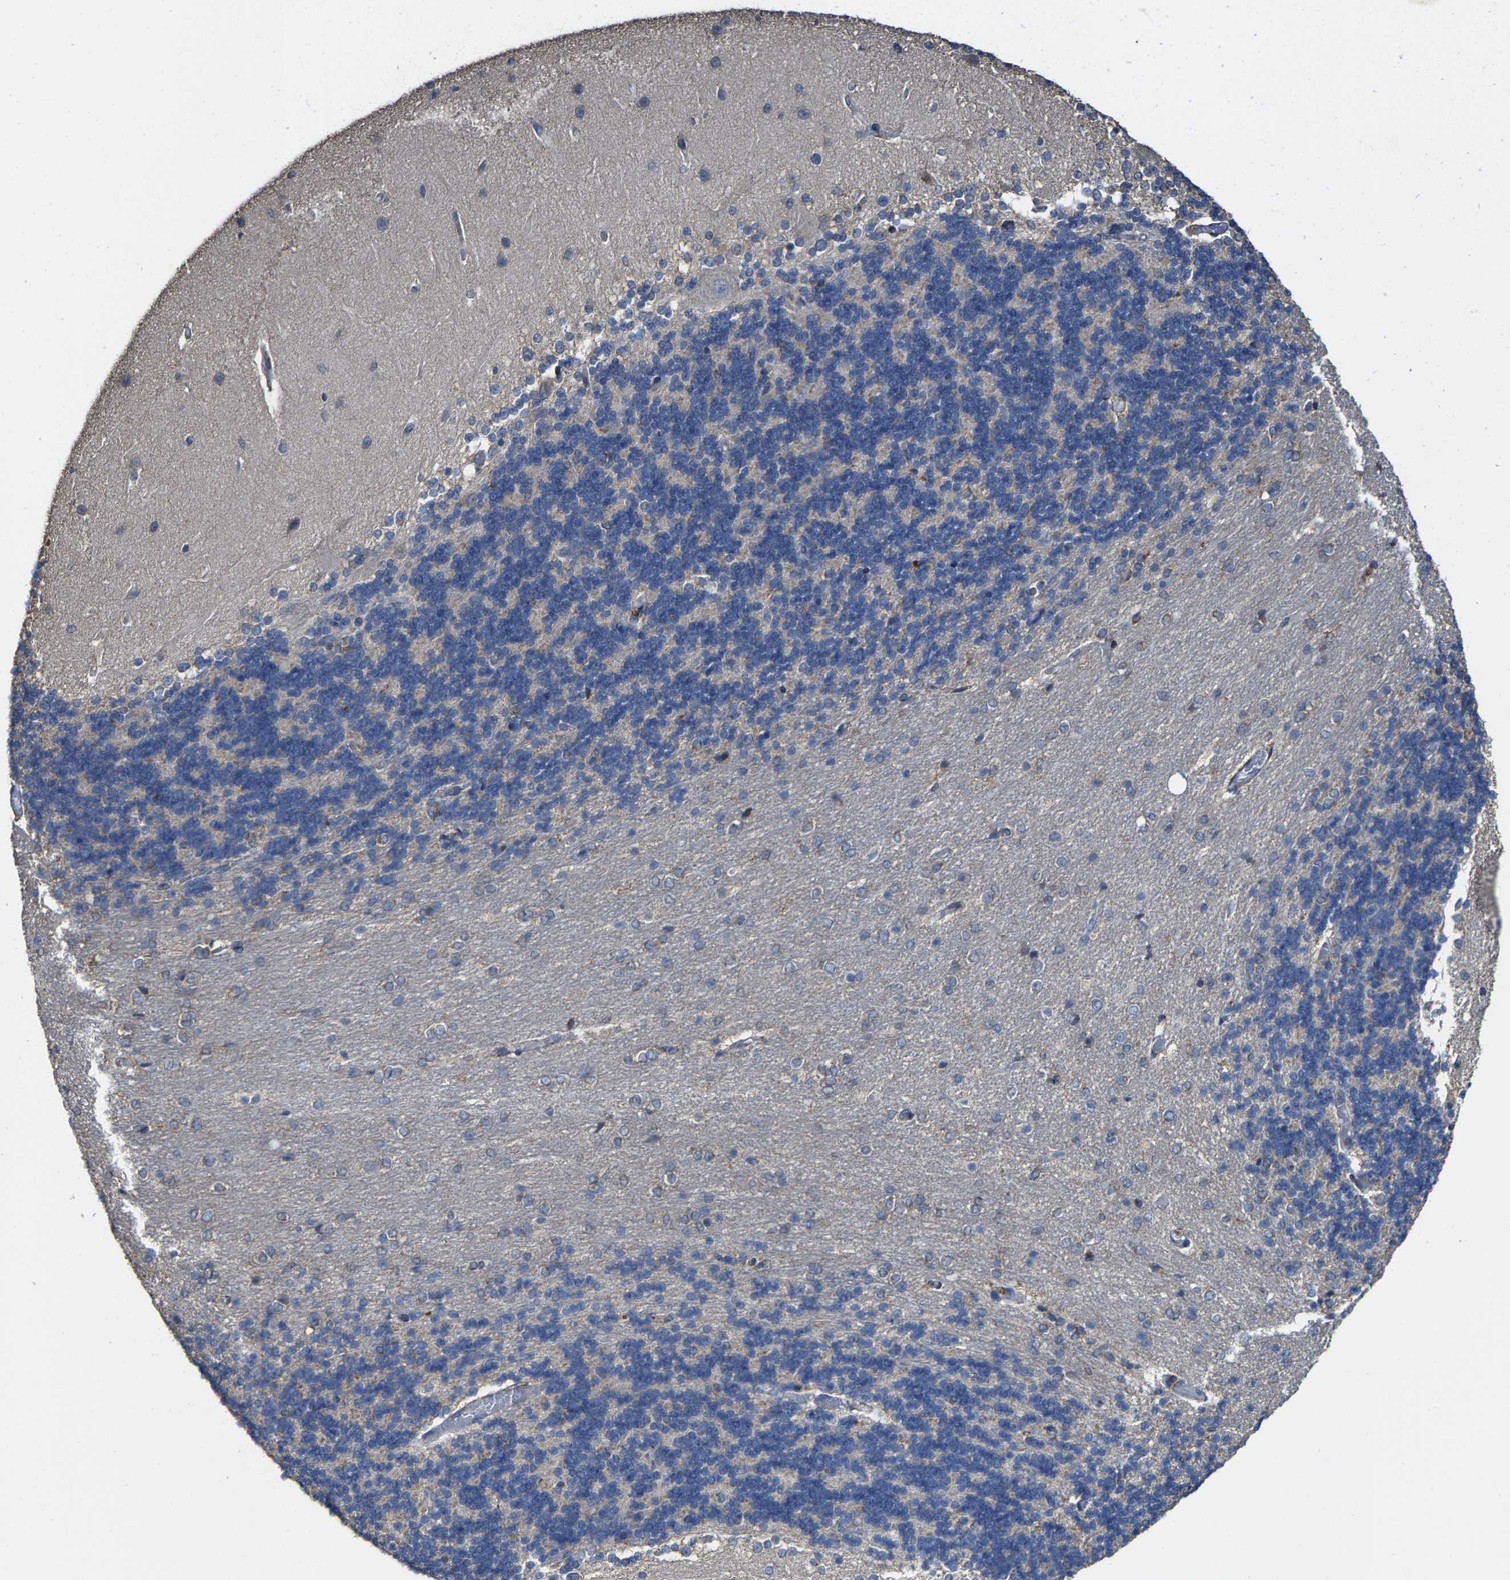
{"staining": {"intensity": "negative", "quantity": "none", "location": "none"}, "tissue": "cerebellum", "cell_type": "Cells in granular layer", "image_type": "normal", "snomed": [{"axis": "morphology", "description": "Normal tissue, NOS"}, {"axis": "topography", "description": "Cerebellum"}], "caption": "Micrograph shows no significant protein expression in cells in granular layer of unremarkable cerebellum.", "gene": "FGD3", "patient": {"sex": "female", "age": 54}}